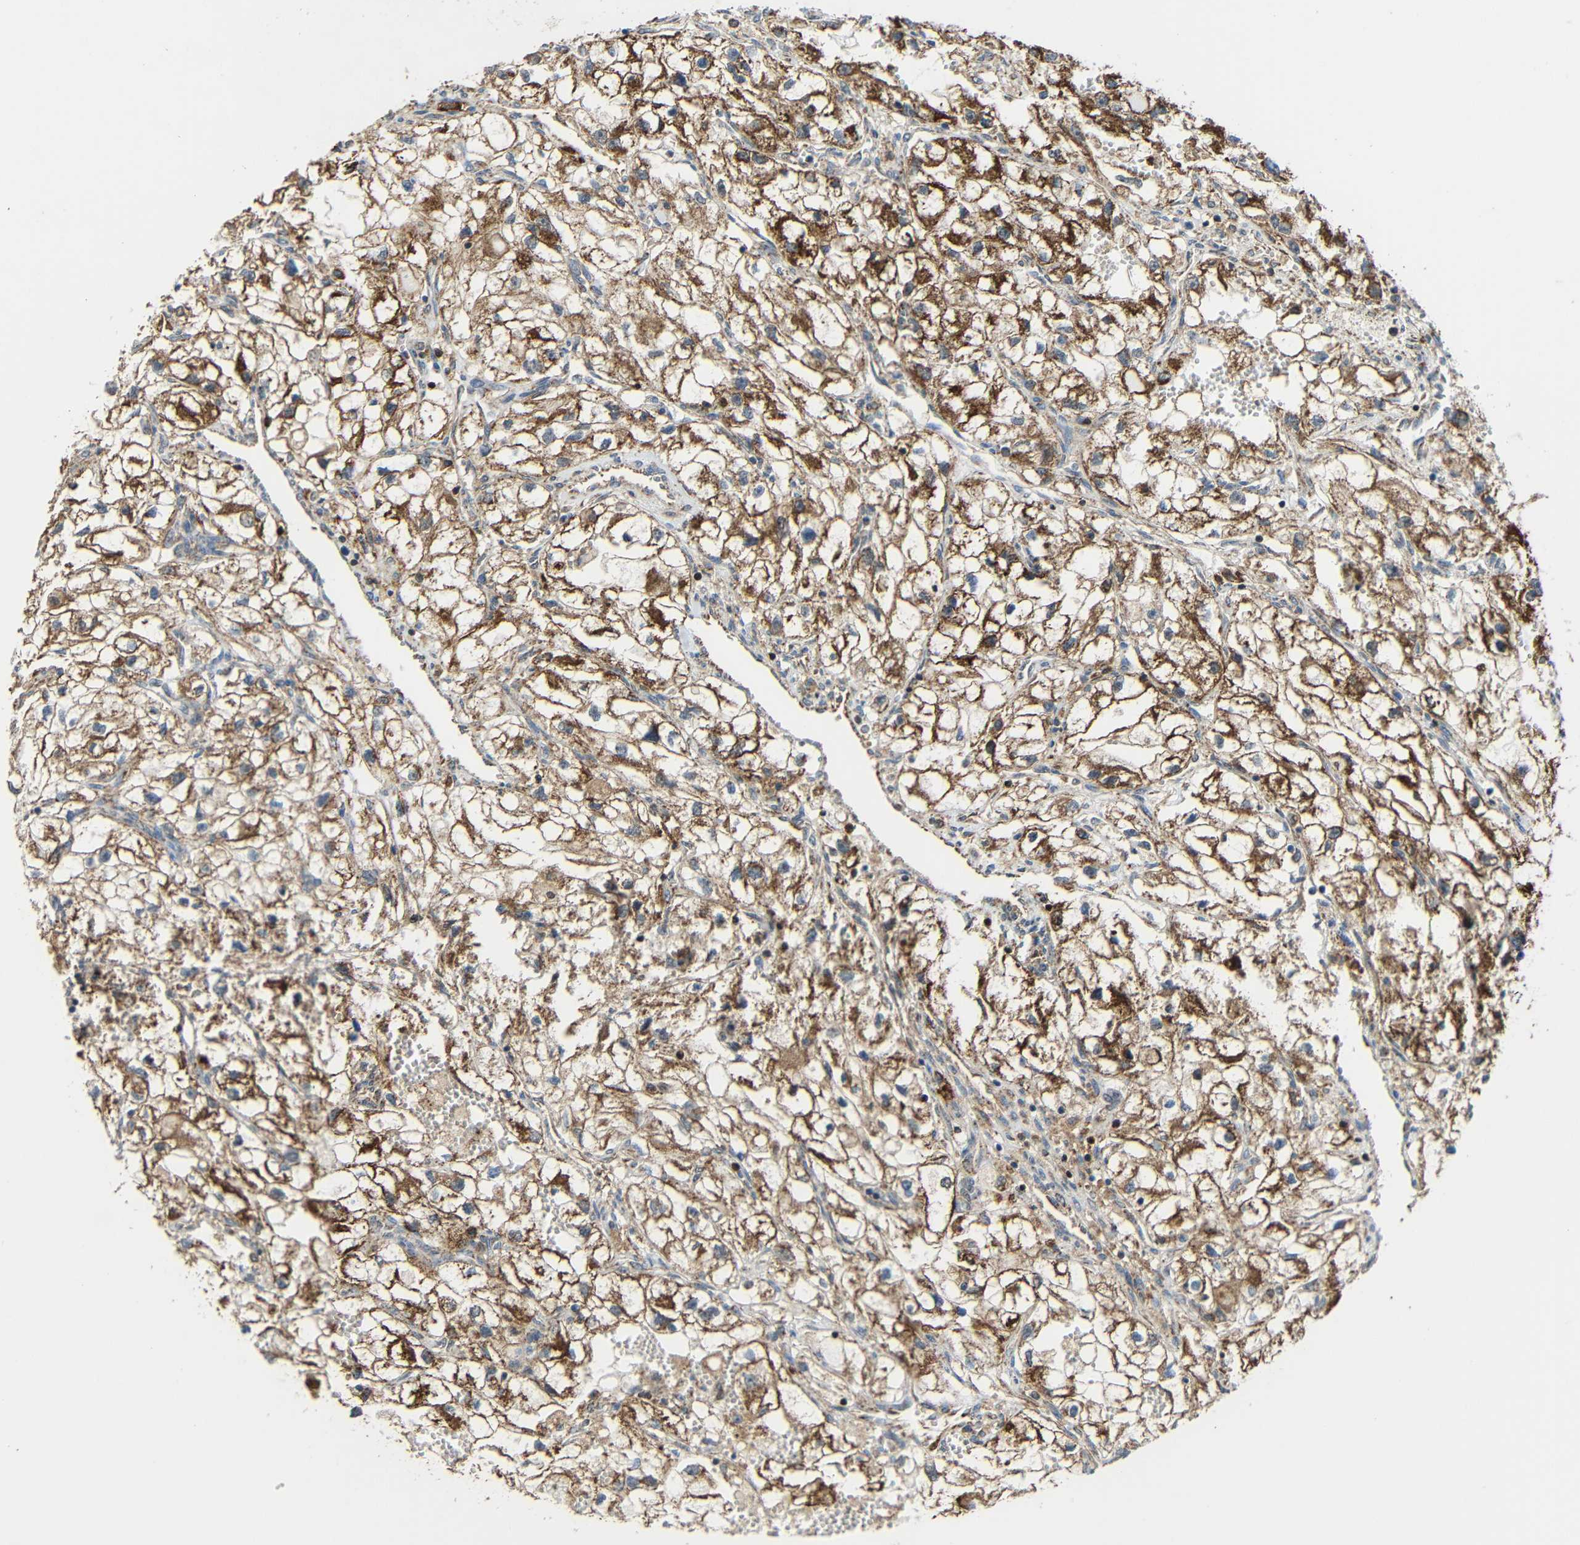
{"staining": {"intensity": "moderate", "quantity": ">75%", "location": "cytoplasmic/membranous"}, "tissue": "renal cancer", "cell_type": "Tumor cells", "image_type": "cancer", "snomed": [{"axis": "morphology", "description": "Adenocarcinoma, NOS"}, {"axis": "topography", "description": "Kidney"}], "caption": "Protein staining of renal cancer tissue reveals moderate cytoplasmic/membranous expression in about >75% of tumor cells.", "gene": "C1GALT1", "patient": {"sex": "female", "age": 70}}